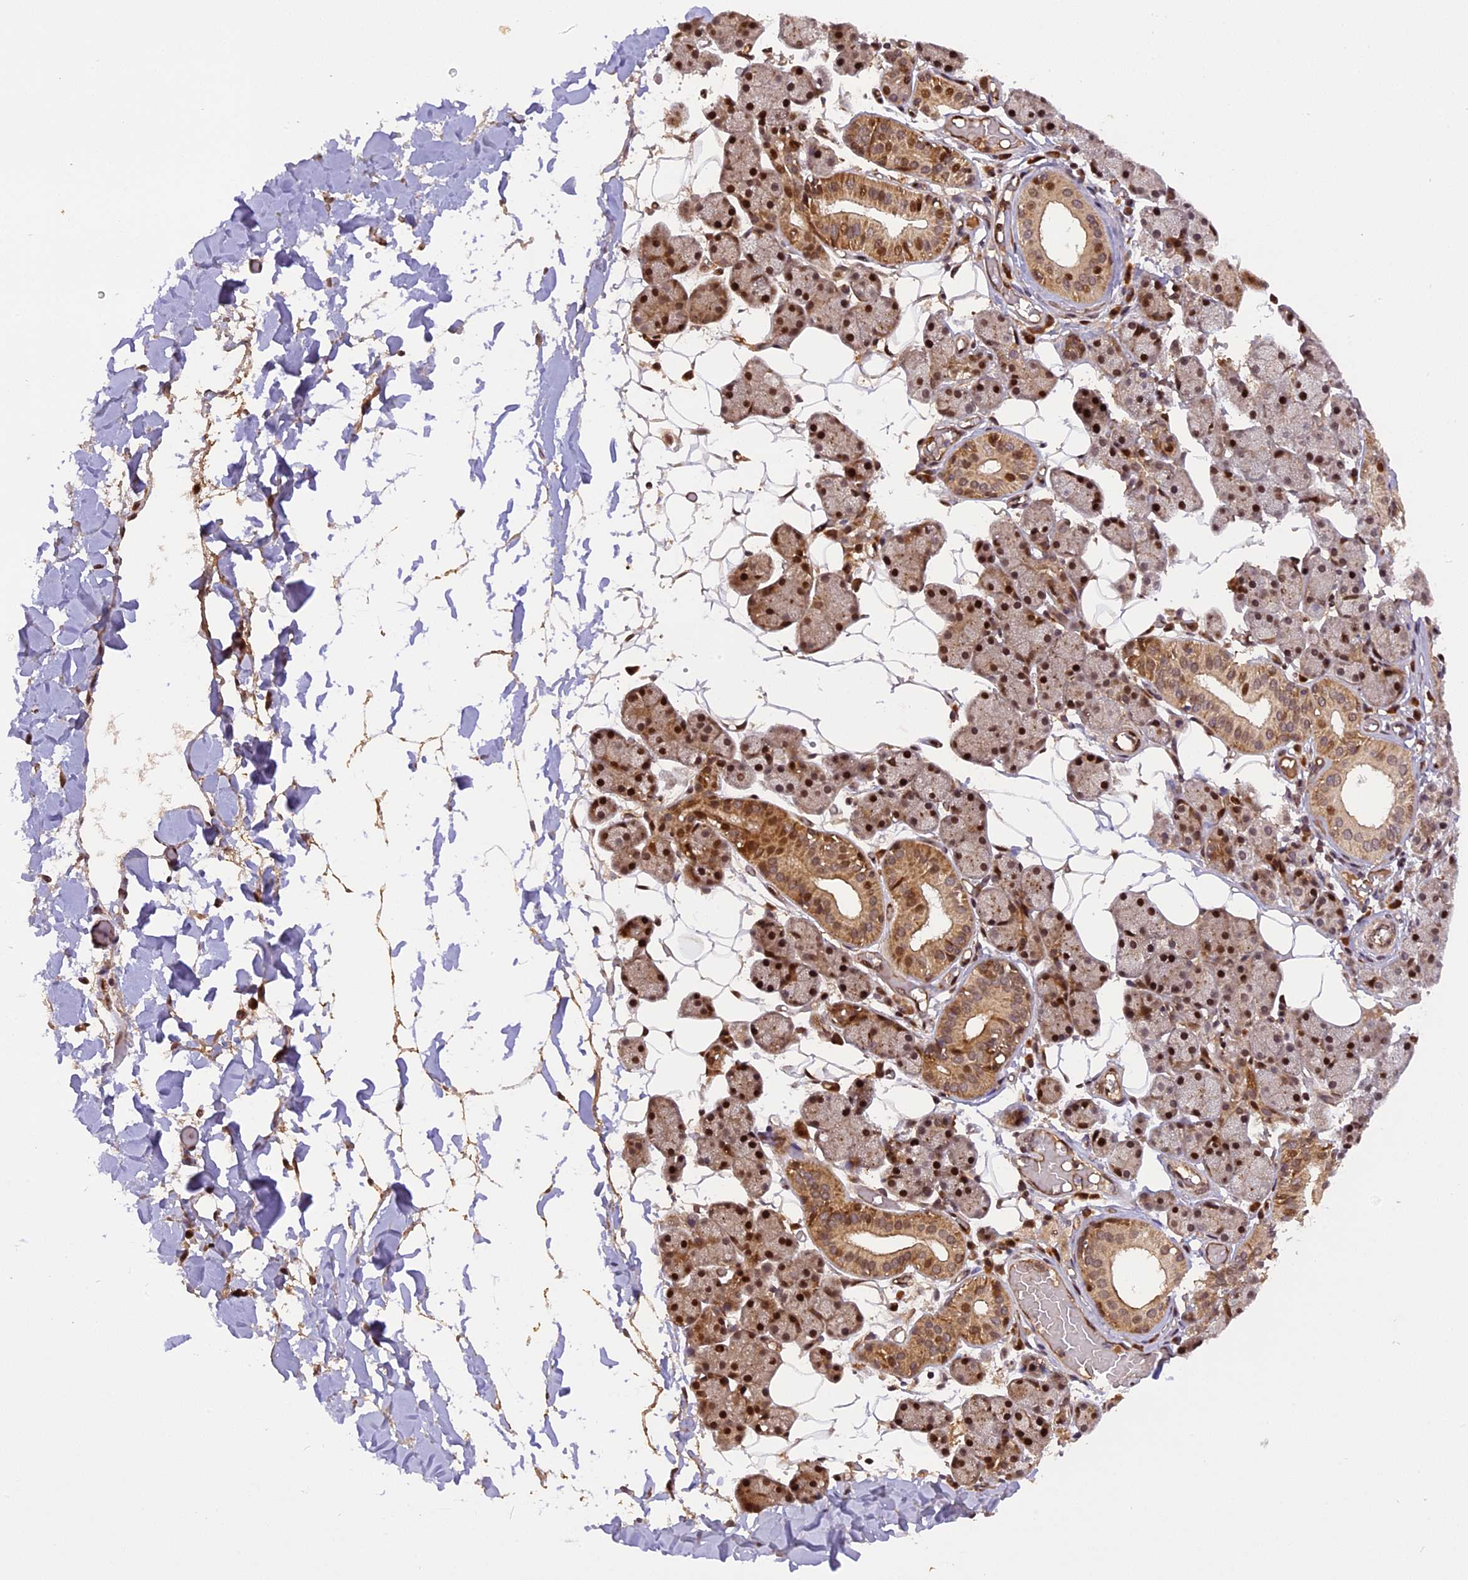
{"staining": {"intensity": "moderate", "quantity": ">75%", "location": "cytoplasmic/membranous,nuclear"}, "tissue": "salivary gland", "cell_type": "Glandular cells", "image_type": "normal", "snomed": [{"axis": "morphology", "description": "Normal tissue, NOS"}, {"axis": "topography", "description": "Salivary gland"}], "caption": "DAB immunohistochemical staining of benign salivary gland displays moderate cytoplasmic/membranous,nuclear protein staining in about >75% of glandular cells.", "gene": "MICALL1", "patient": {"sex": "female", "age": 33}}